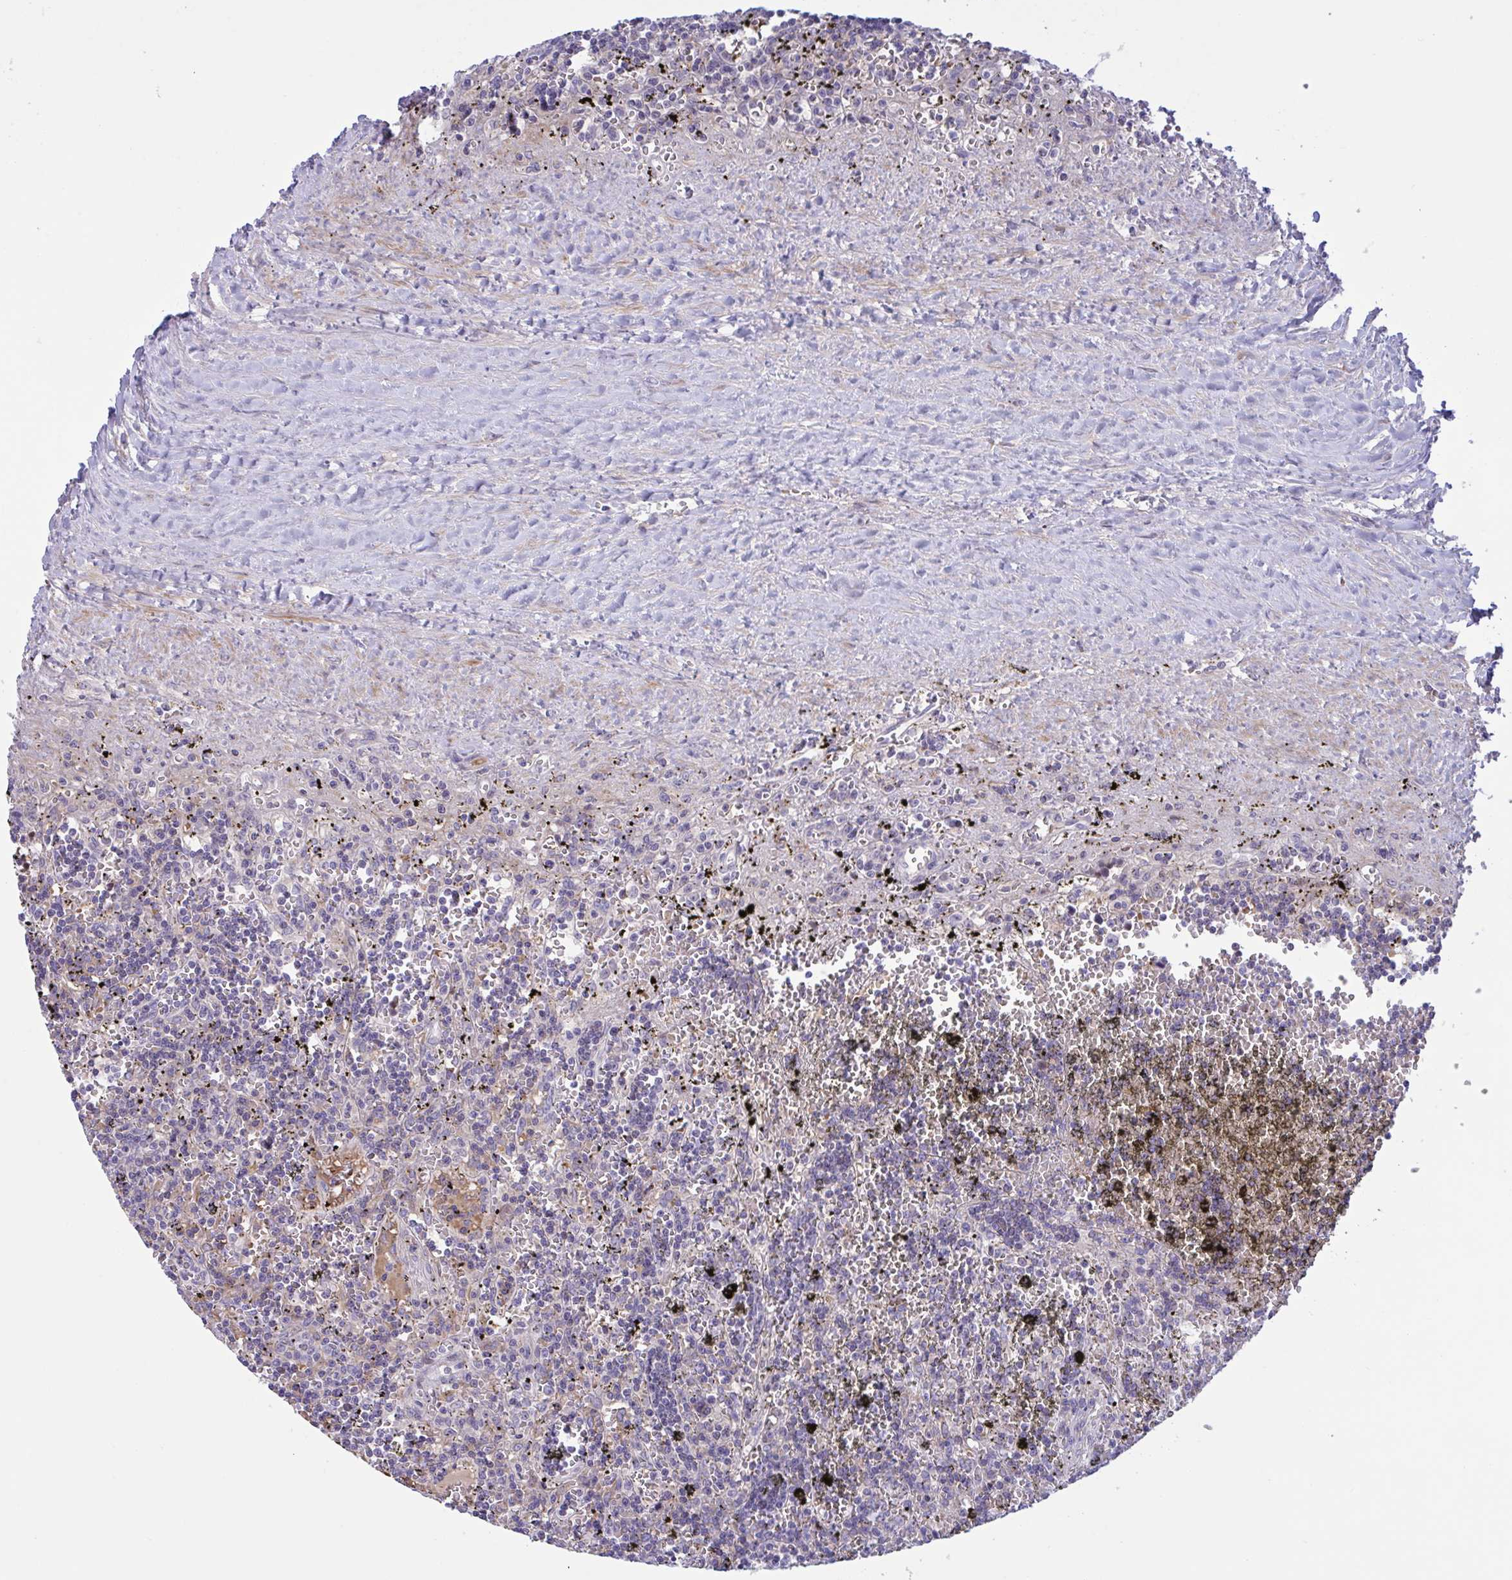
{"staining": {"intensity": "negative", "quantity": "none", "location": "none"}, "tissue": "lymphoma", "cell_type": "Tumor cells", "image_type": "cancer", "snomed": [{"axis": "morphology", "description": "Malignant lymphoma, non-Hodgkin's type, Low grade"}, {"axis": "topography", "description": "Spleen"}], "caption": "High power microscopy image of an IHC photomicrograph of malignant lymphoma, non-Hodgkin's type (low-grade), revealing no significant positivity in tumor cells. Nuclei are stained in blue.", "gene": "VWC2", "patient": {"sex": "male", "age": 60}}